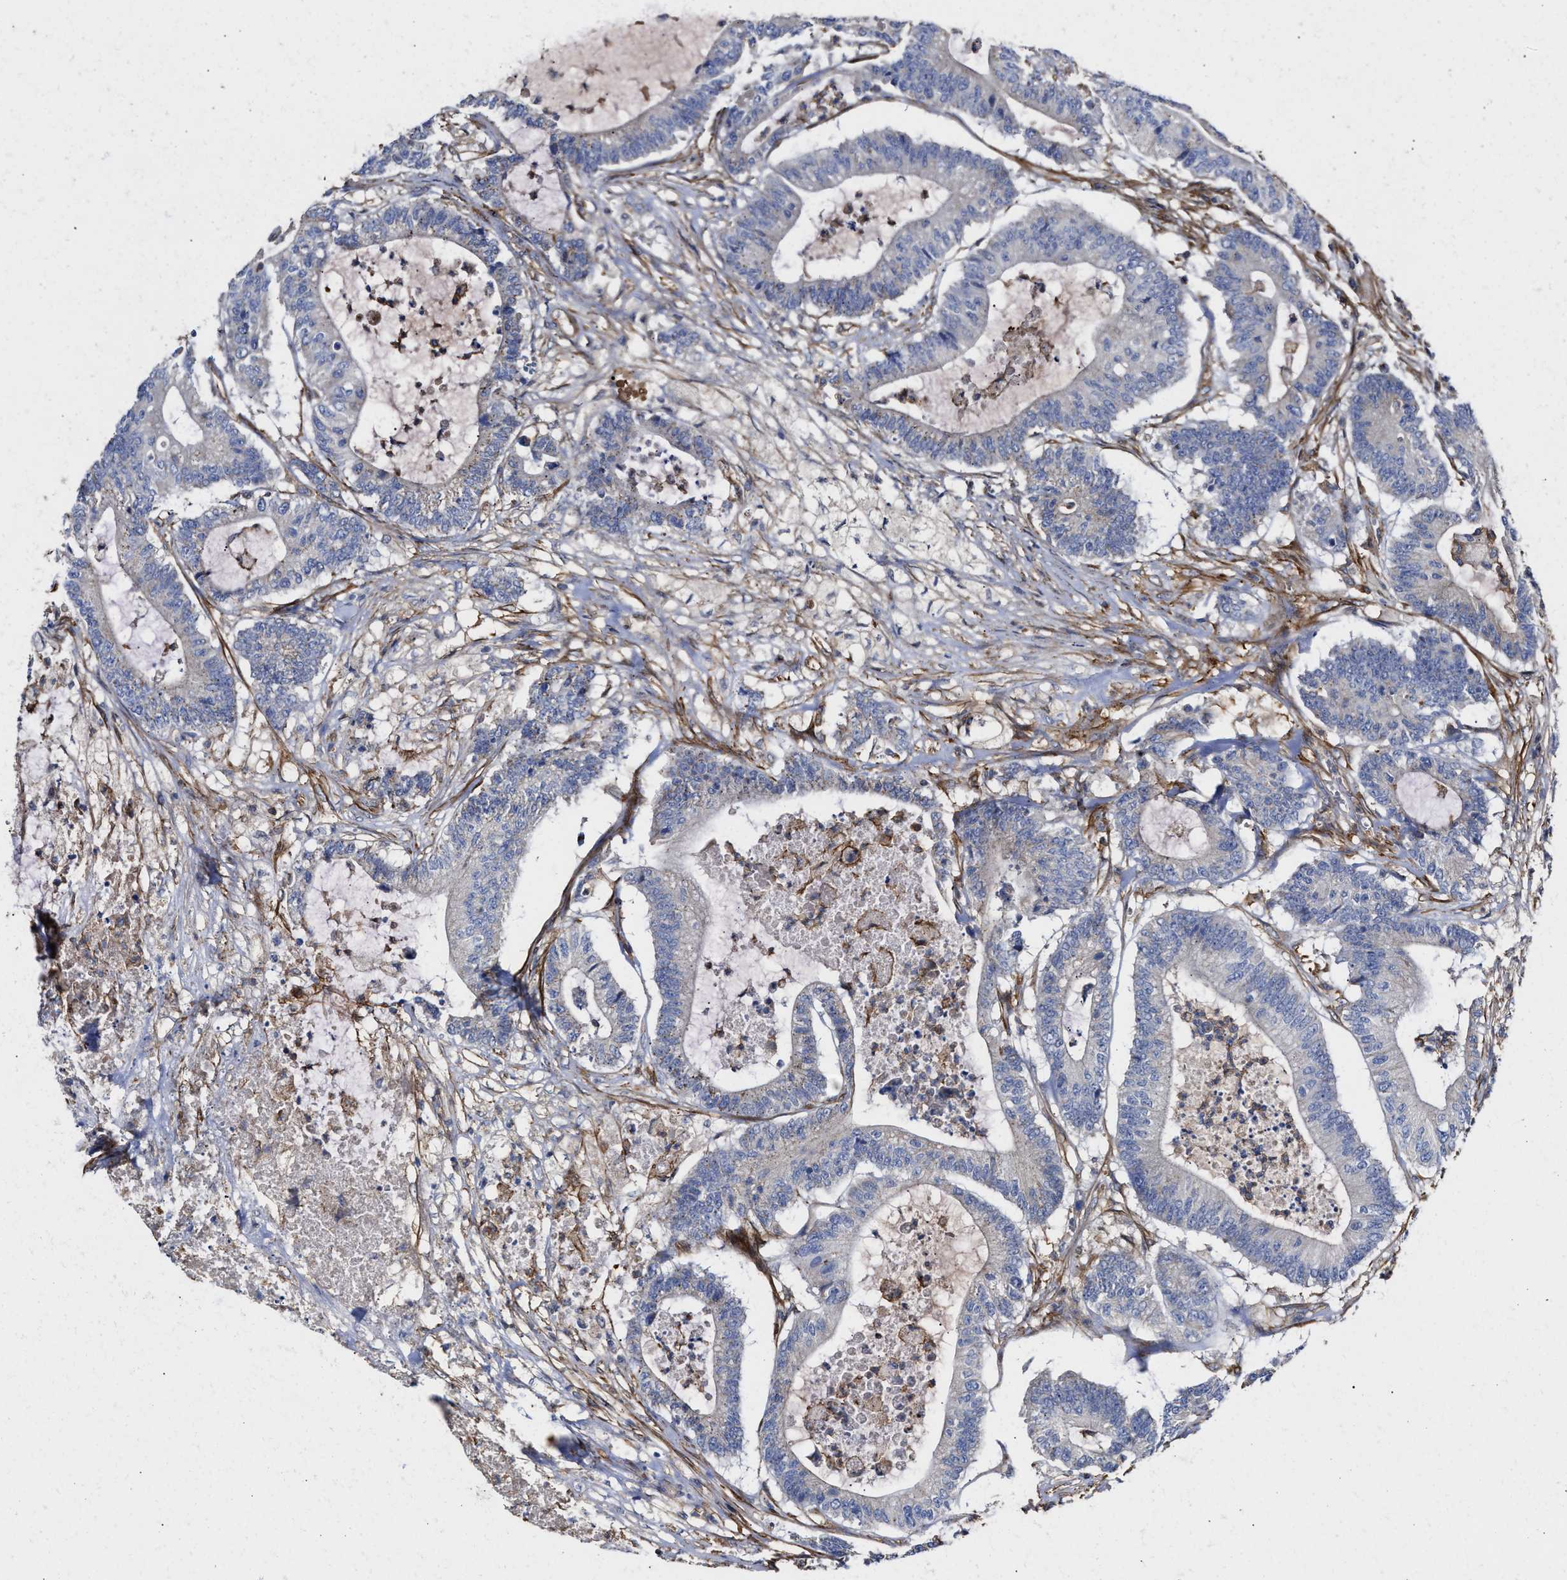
{"staining": {"intensity": "negative", "quantity": "none", "location": "none"}, "tissue": "colorectal cancer", "cell_type": "Tumor cells", "image_type": "cancer", "snomed": [{"axis": "morphology", "description": "Adenocarcinoma, NOS"}, {"axis": "topography", "description": "Colon"}], "caption": "This micrograph is of colorectal cancer (adenocarcinoma) stained with immunohistochemistry (IHC) to label a protein in brown with the nuclei are counter-stained blue. There is no staining in tumor cells. The staining is performed using DAB (3,3'-diaminobenzidine) brown chromogen with nuclei counter-stained in using hematoxylin.", "gene": "HS3ST5", "patient": {"sex": "female", "age": 84}}